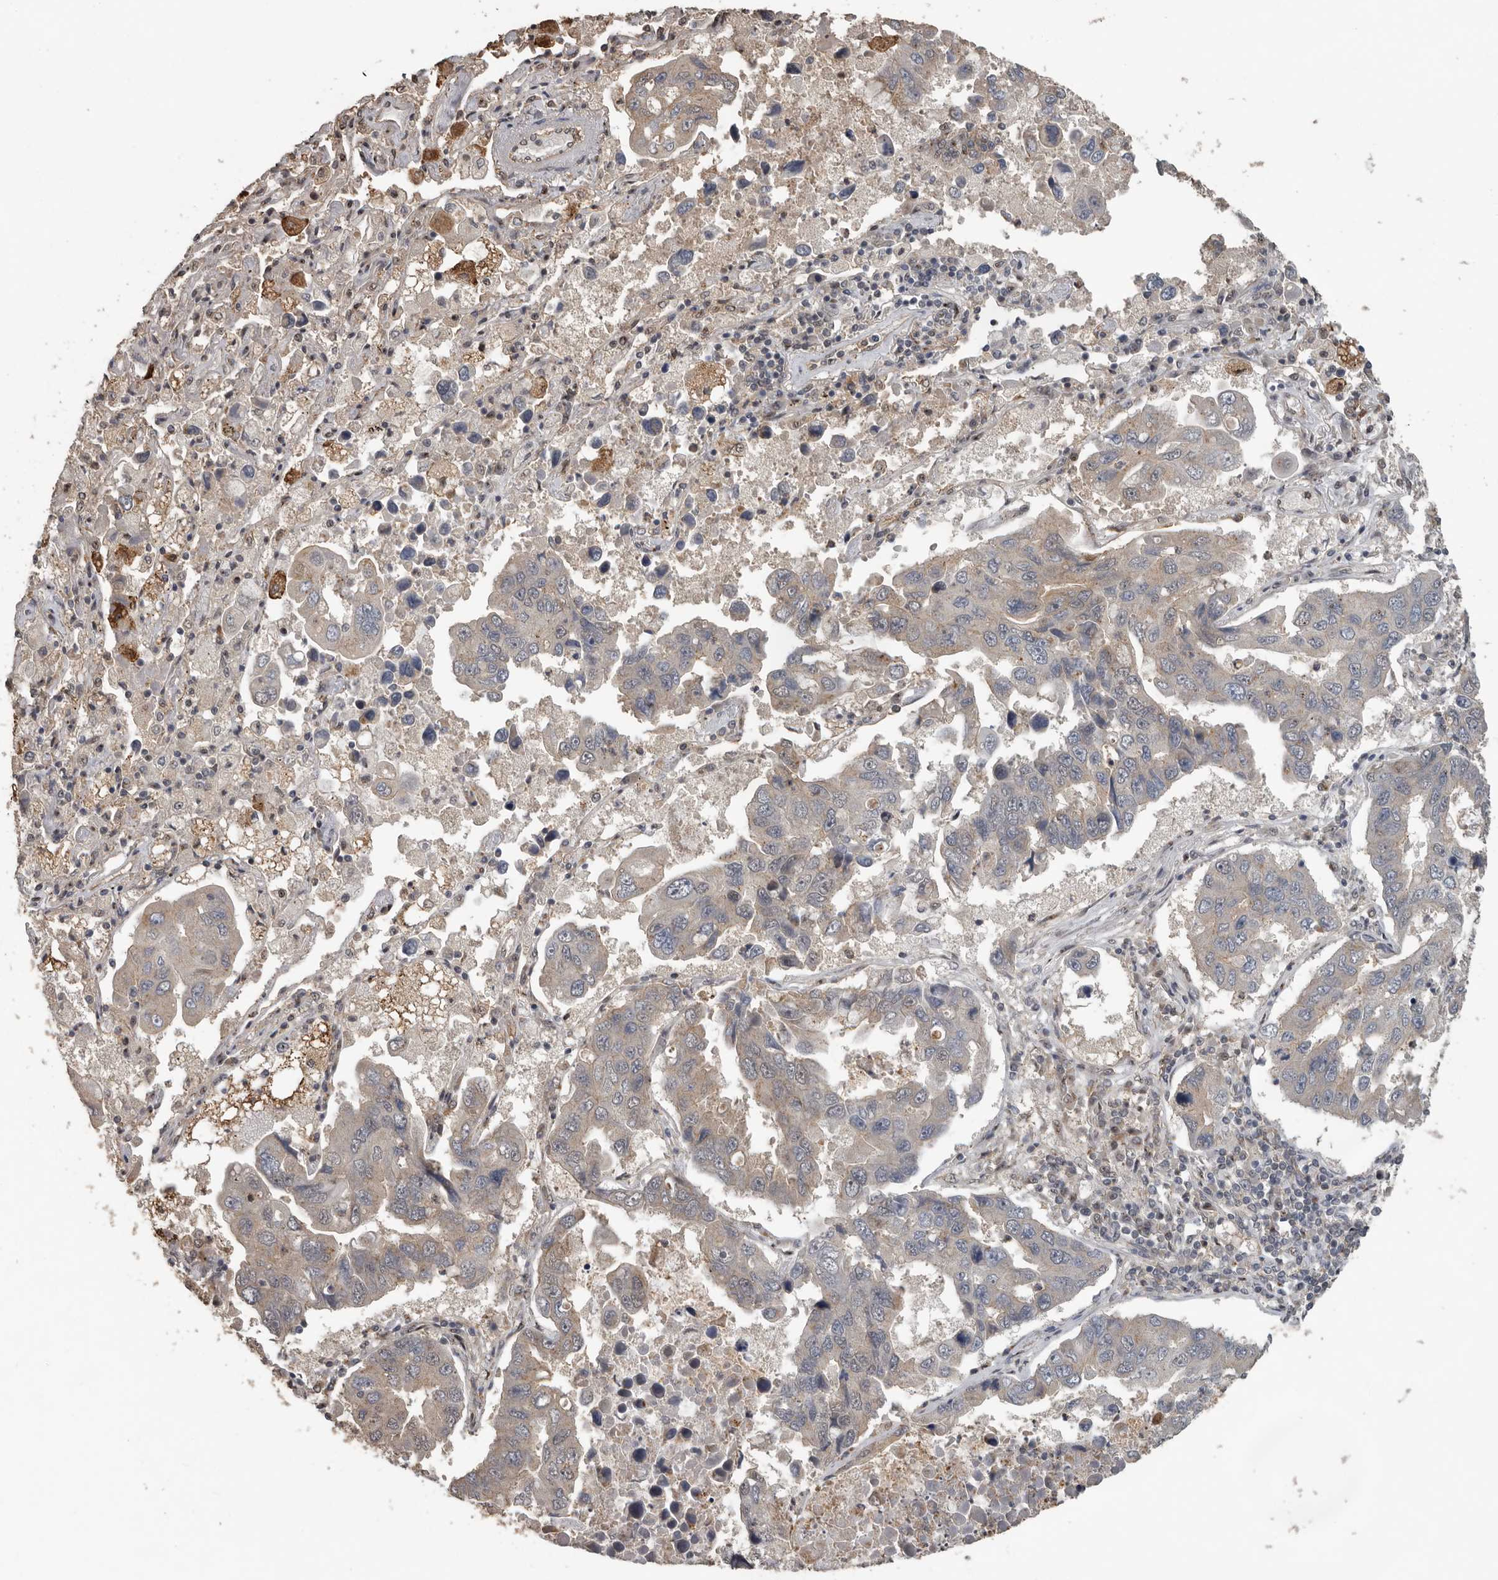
{"staining": {"intensity": "weak", "quantity": "<25%", "location": "cytoplasmic/membranous"}, "tissue": "lung cancer", "cell_type": "Tumor cells", "image_type": "cancer", "snomed": [{"axis": "morphology", "description": "Adenocarcinoma, NOS"}, {"axis": "topography", "description": "Lung"}], "caption": "Lung cancer stained for a protein using immunohistochemistry shows no positivity tumor cells.", "gene": "CEP350", "patient": {"sex": "male", "age": 64}}